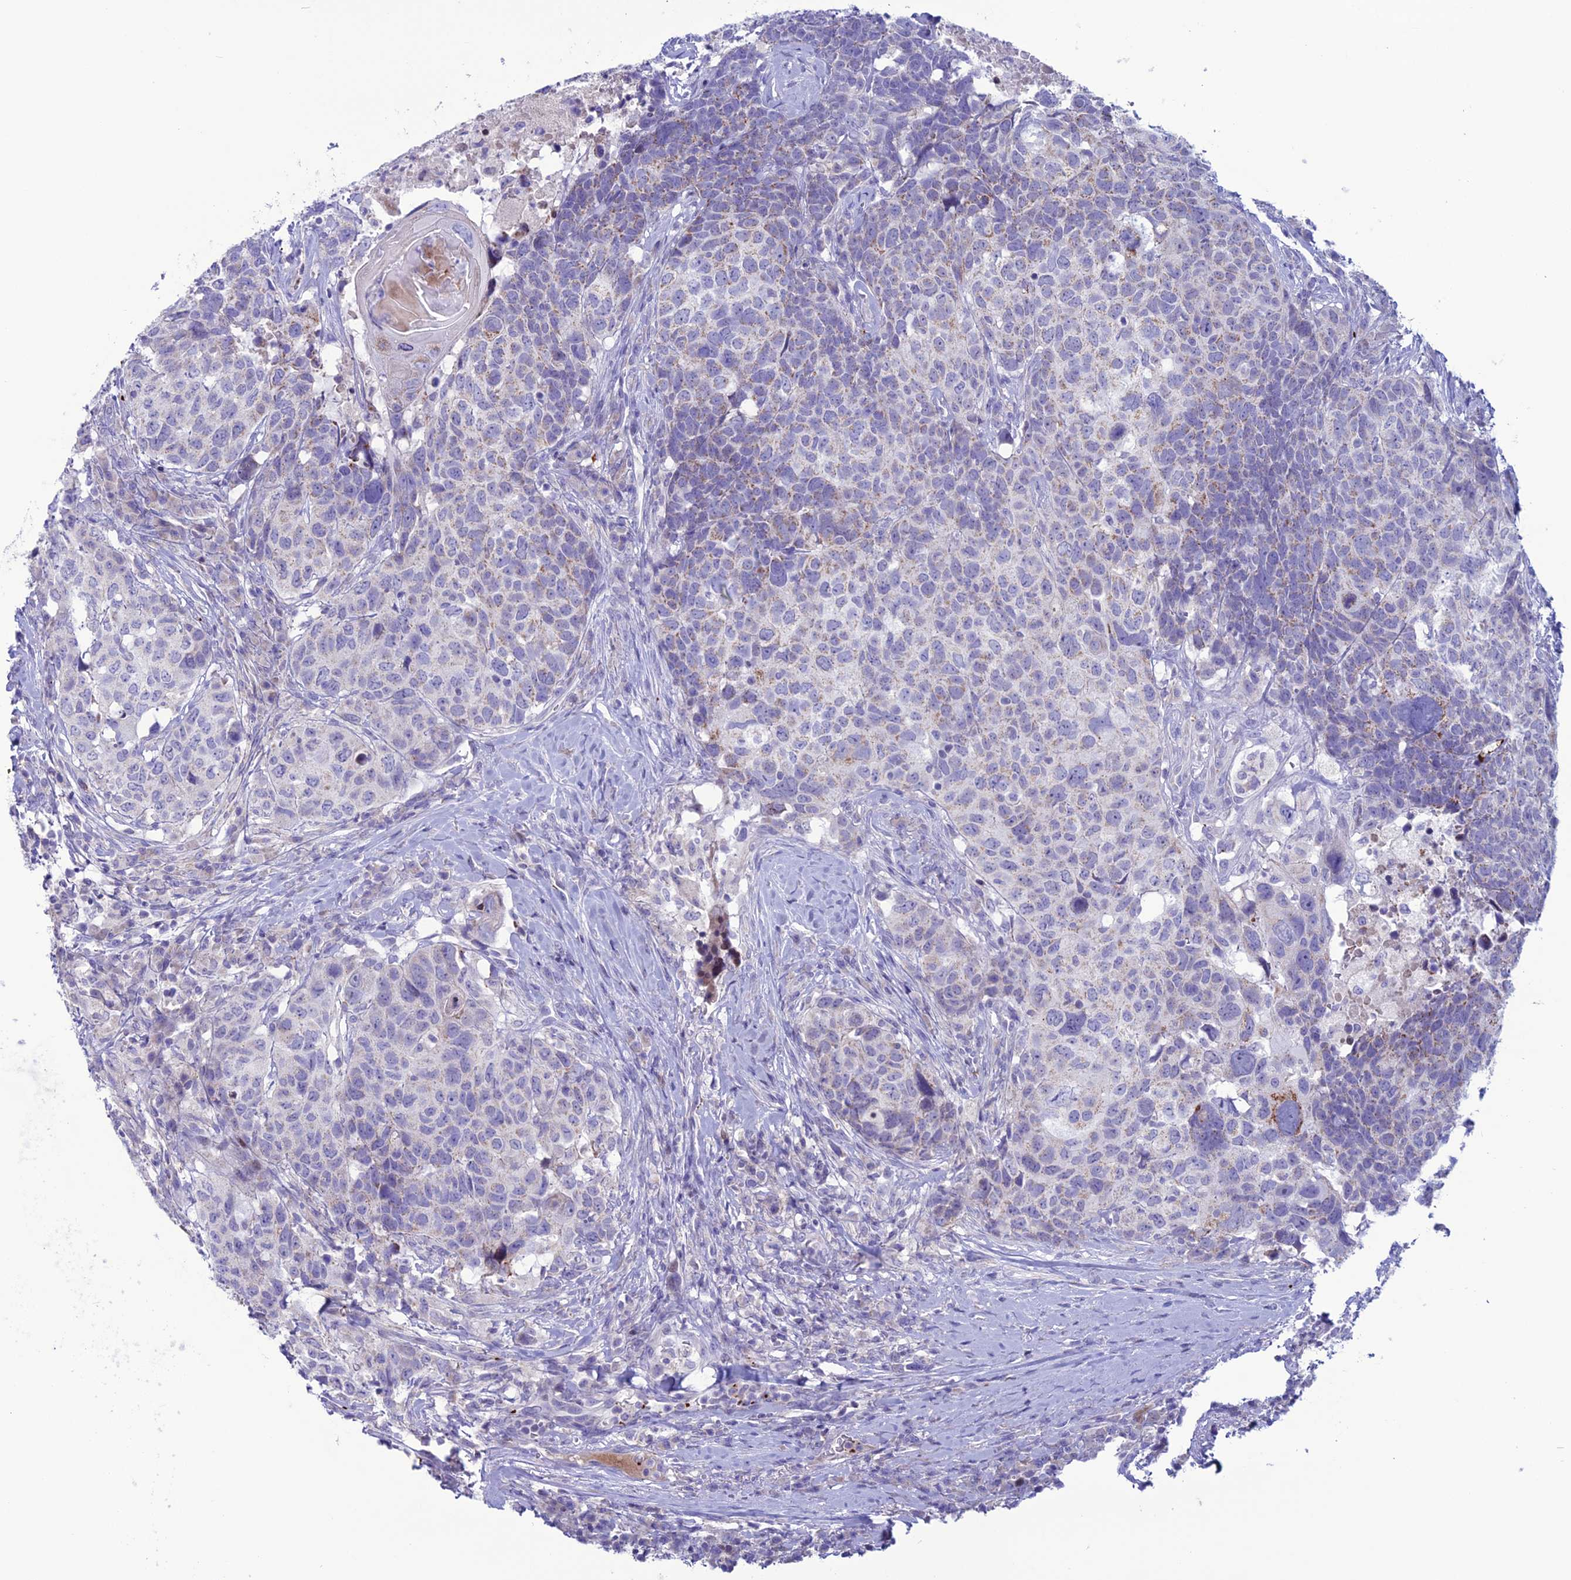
{"staining": {"intensity": "weak", "quantity": "<25%", "location": "cytoplasmic/membranous"}, "tissue": "head and neck cancer", "cell_type": "Tumor cells", "image_type": "cancer", "snomed": [{"axis": "morphology", "description": "Squamous cell carcinoma, NOS"}, {"axis": "topography", "description": "Head-Neck"}], "caption": "Immunohistochemical staining of squamous cell carcinoma (head and neck) shows no significant positivity in tumor cells.", "gene": "C21orf140", "patient": {"sex": "male", "age": 66}}